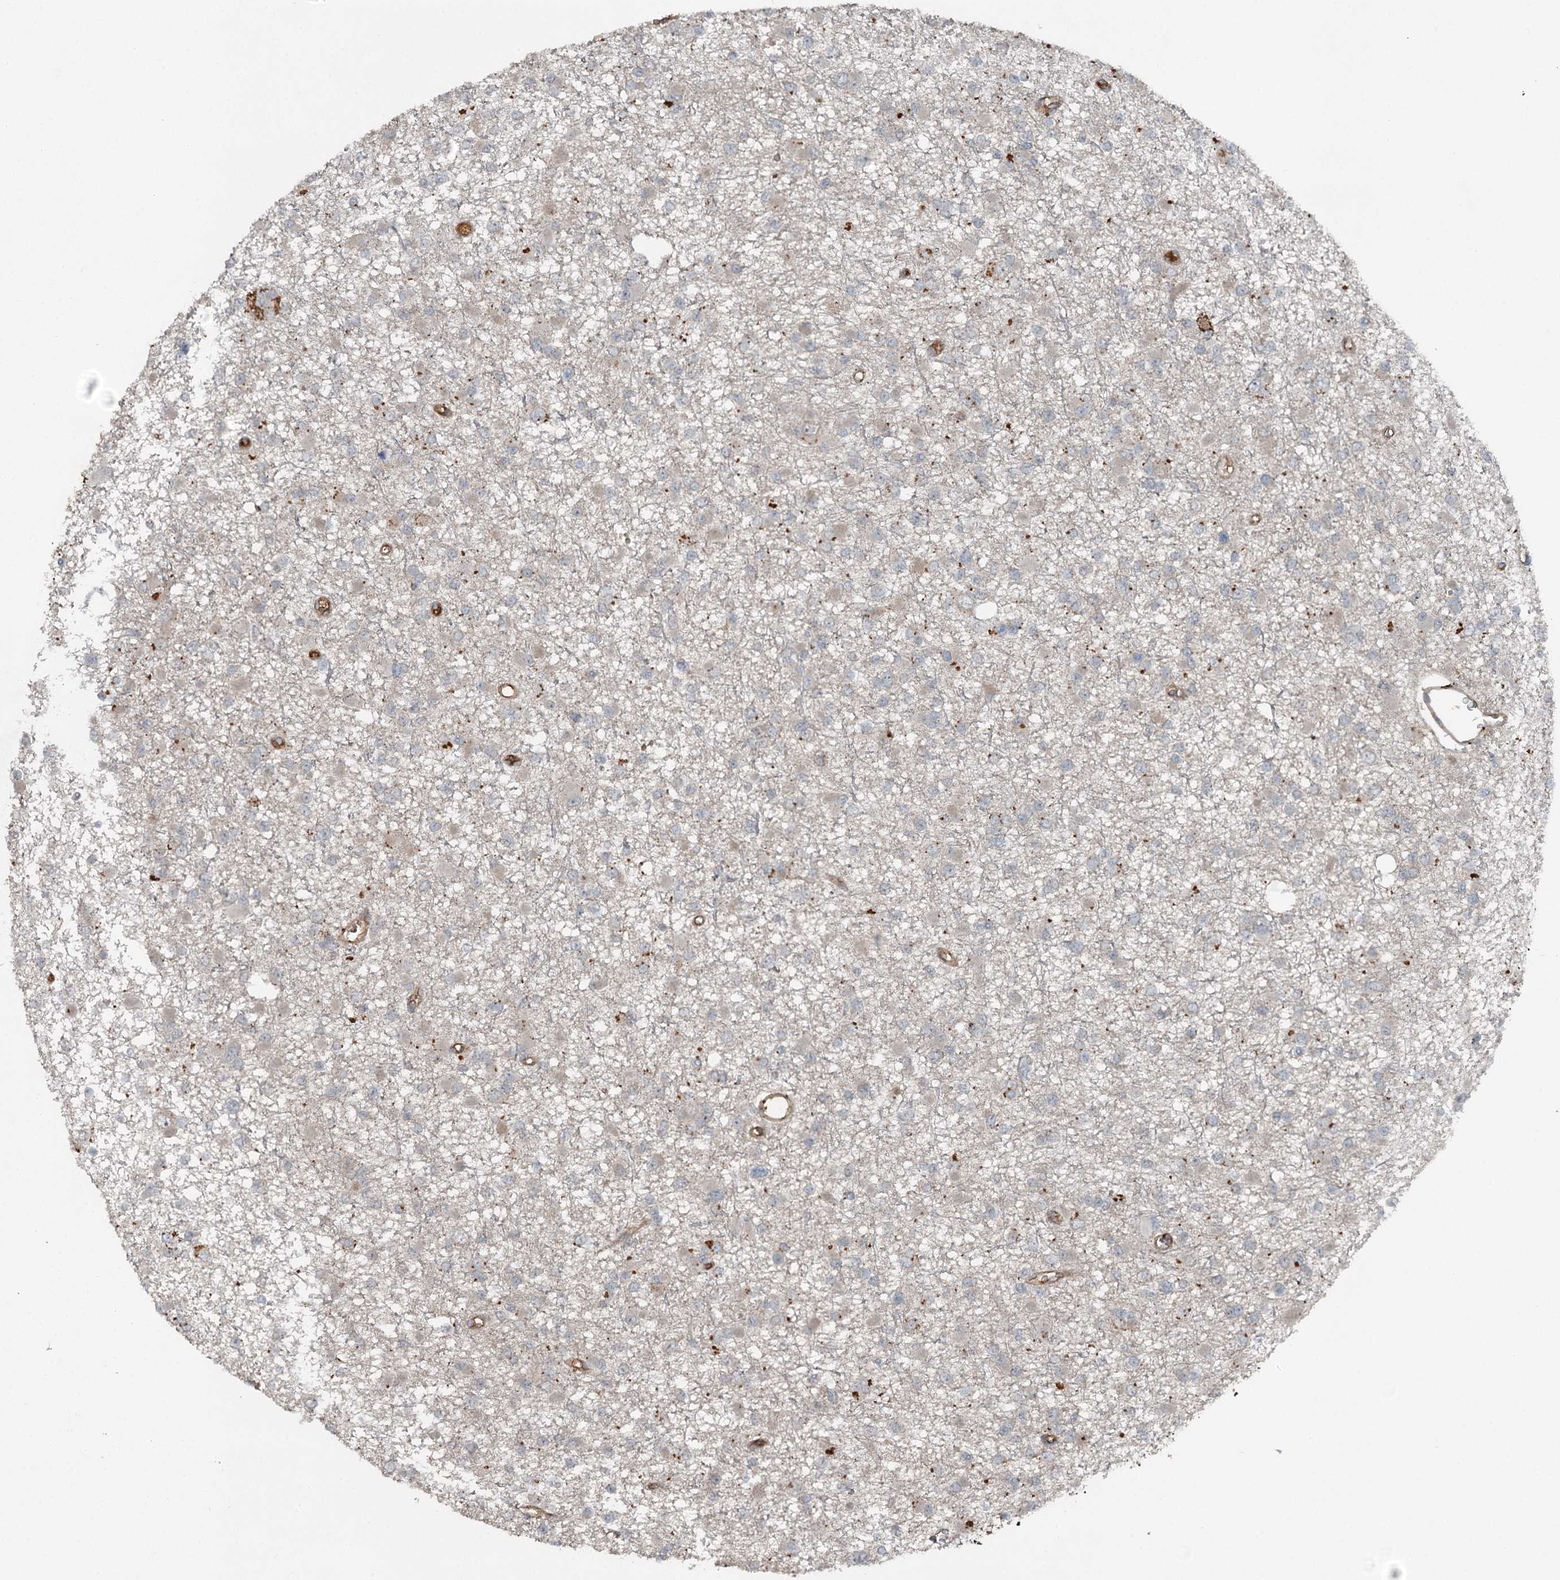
{"staining": {"intensity": "negative", "quantity": "none", "location": "none"}, "tissue": "glioma", "cell_type": "Tumor cells", "image_type": "cancer", "snomed": [{"axis": "morphology", "description": "Glioma, malignant, Low grade"}, {"axis": "topography", "description": "Brain"}], "caption": "Malignant glioma (low-grade) was stained to show a protein in brown. There is no significant staining in tumor cells.", "gene": "SLC39A8", "patient": {"sex": "female", "age": 22}}